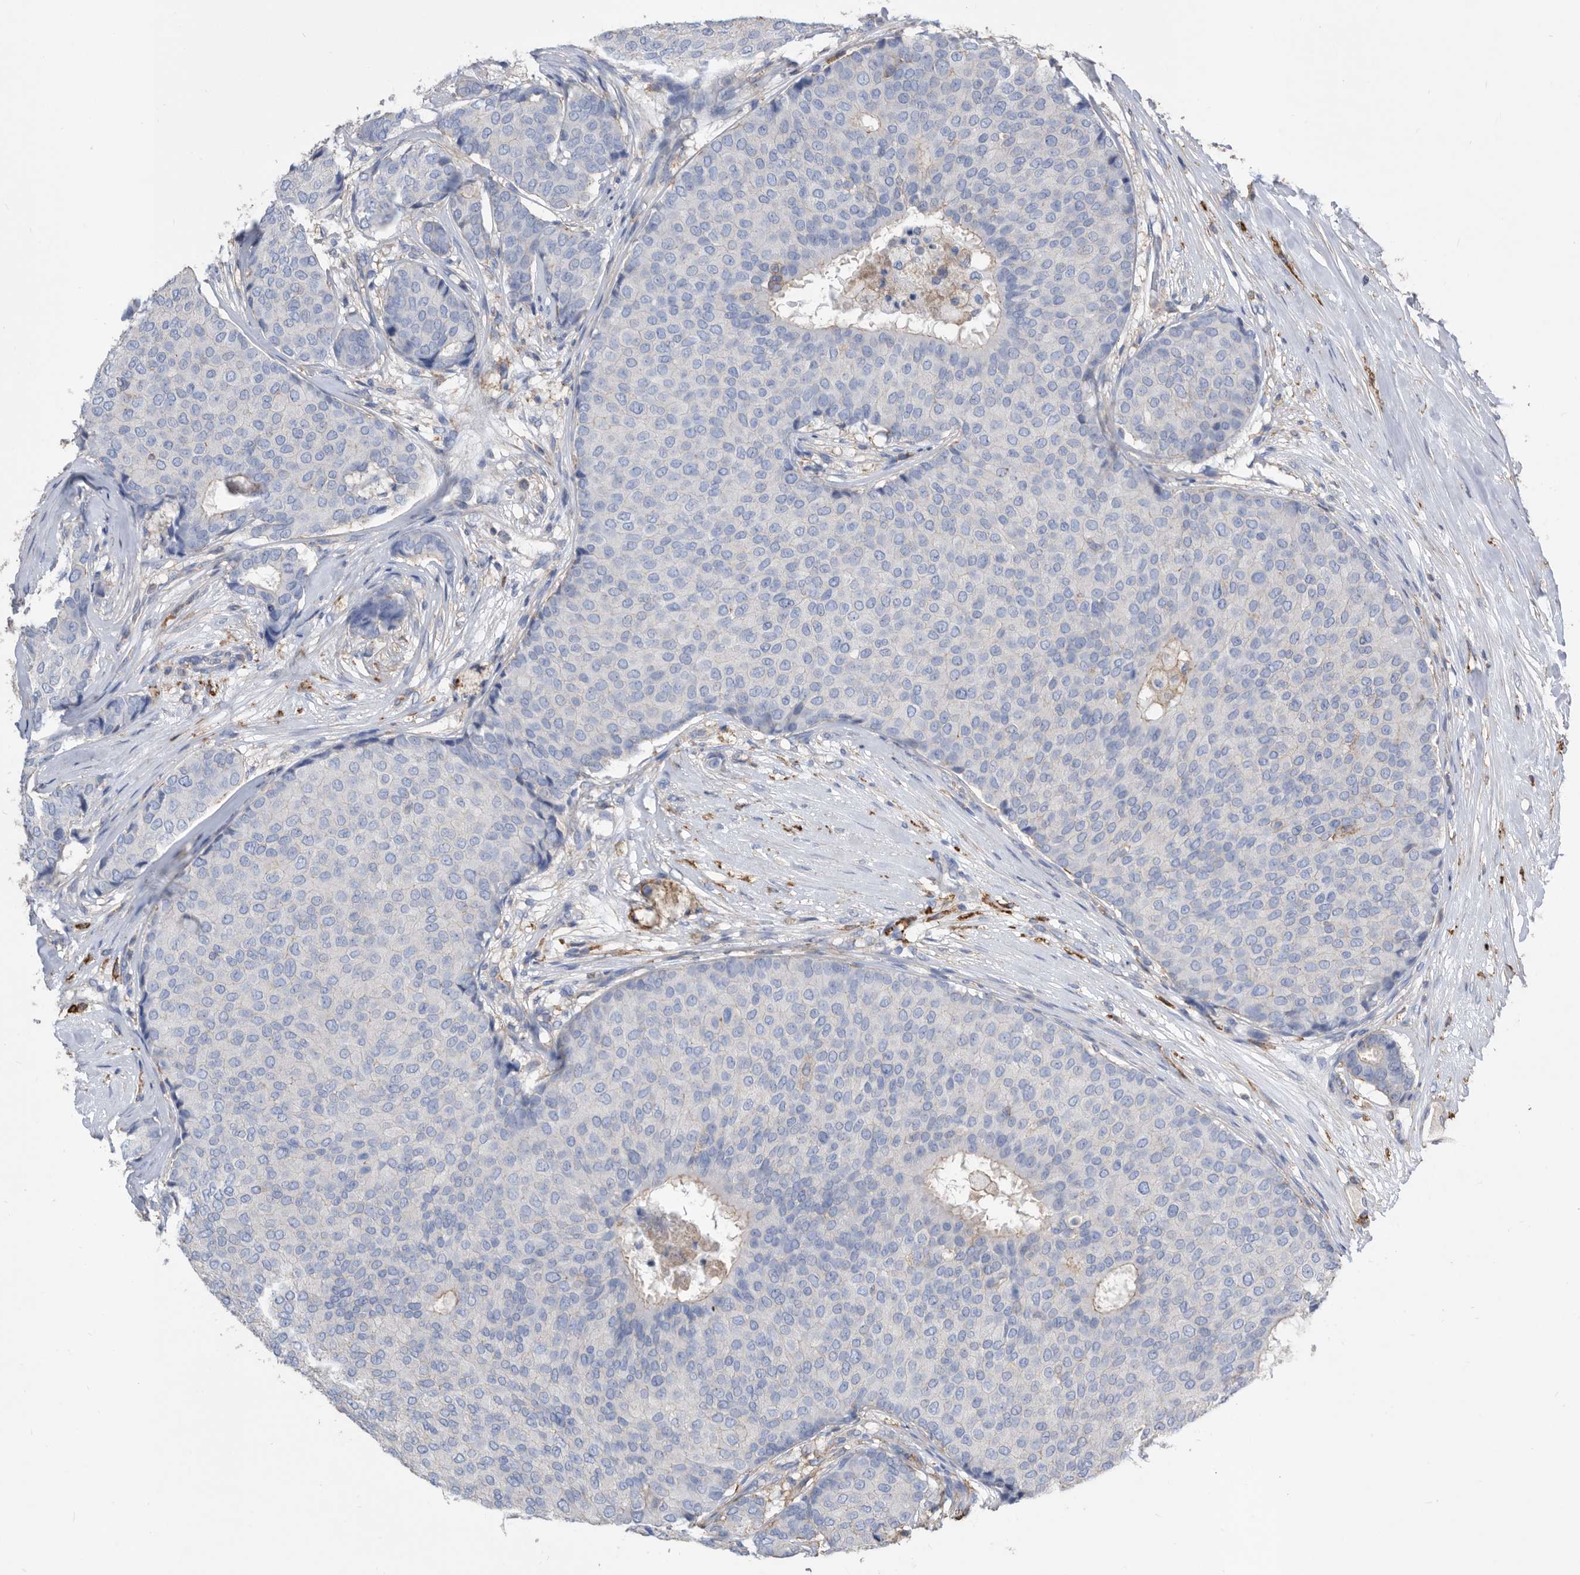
{"staining": {"intensity": "negative", "quantity": "none", "location": "none"}, "tissue": "breast cancer", "cell_type": "Tumor cells", "image_type": "cancer", "snomed": [{"axis": "morphology", "description": "Duct carcinoma"}, {"axis": "topography", "description": "Breast"}], "caption": "Micrograph shows no significant protein expression in tumor cells of breast cancer. Brightfield microscopy of IHC stained with DAB (3,3'-diaminobenzidine) (brown) and hematoxylin (blue), captured at high magnification.", "gene": "MS4A4A", "patient": {"sex": "female", "age": 75}}